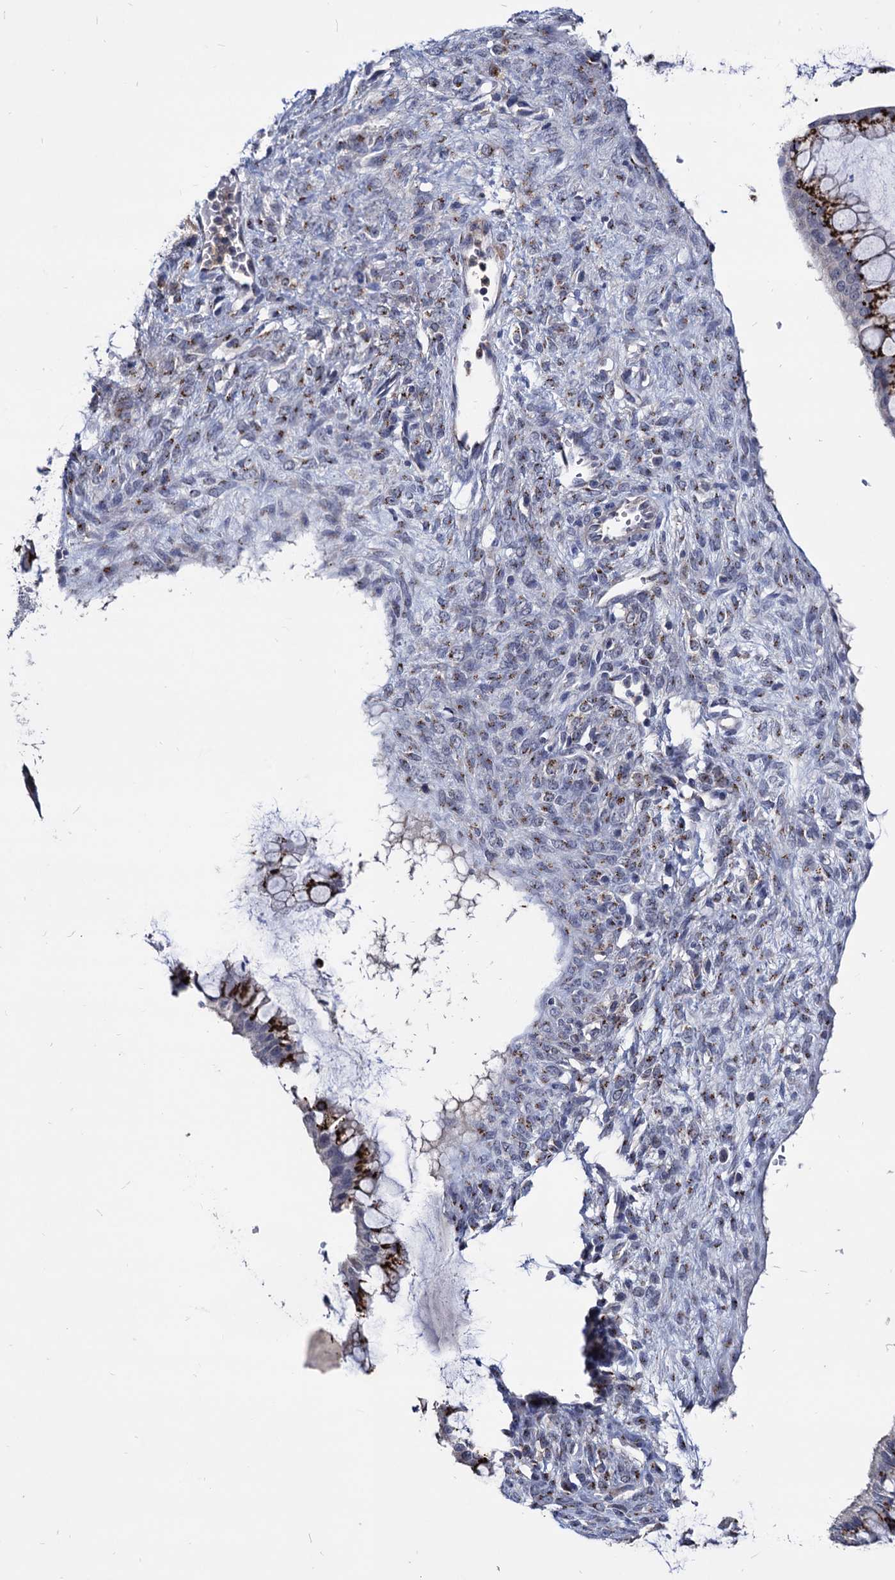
{"staining": {"intensity": "strong", "quantity": ">75%", "location": "cytoplasmic/membranous"}, "tissue": "ovarian cancer", "cell_type": "Tumor cells", "image_type": "cancer", "snomed": [{"axis": "morphology", "description": "Cystadenocarcinoma, mucinous, NOS"}, {"axis": "topography", "description": "Ovary"}], "caption": "Human ovarian cancer stained with a brown dye reveals strong cytoplasmic/membranous positive positivity in approximately >75% of tumor cells.", "gene": "ESD", "patient": {"sex": "female", "age": 73}}